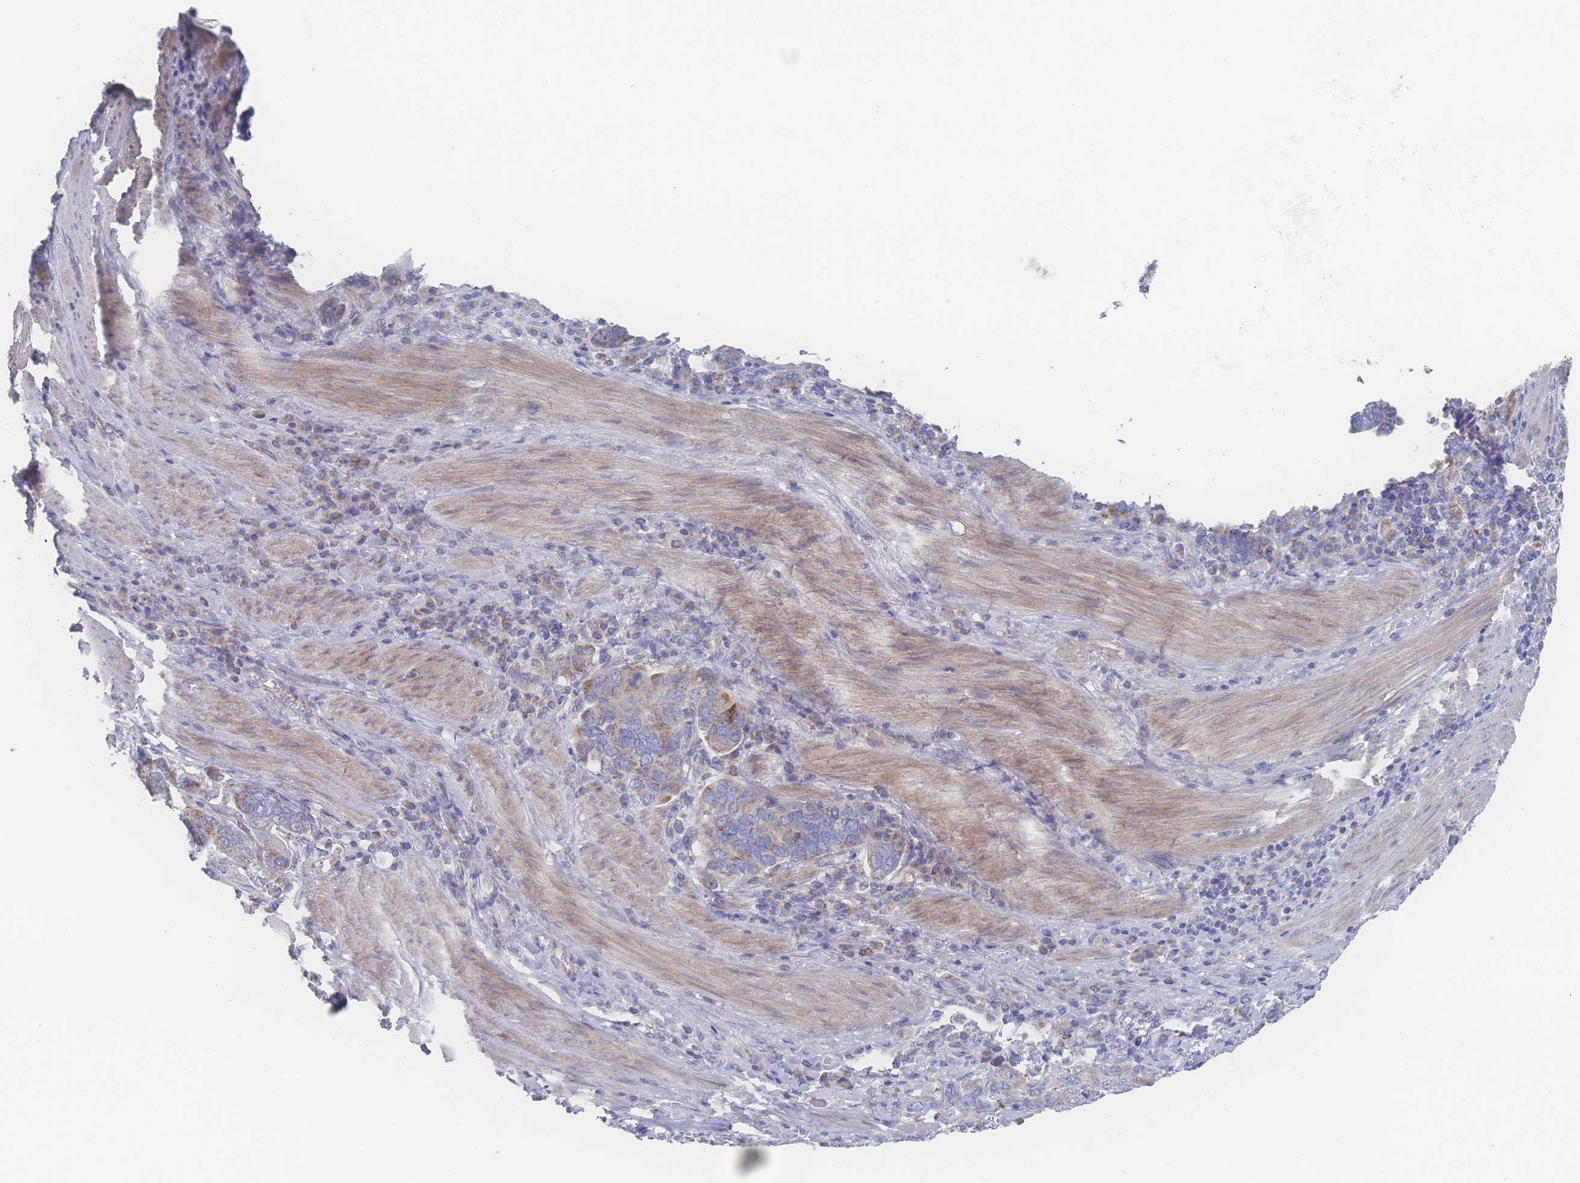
{"staining": {"intensity": "moderate", "quantity": "<25%", "location": "cytoplasmic/membranous"}, "tissue": "stomach cancer", "cell_type": "Tumor cells", "image_type": "cancer", "snomed": [{"axis": "morphology", "description": "Adenocarcinoma, NOS"}, {"axis": "topography", "description": "Stomach, upper"}, {"axis": "topography", "description": "Stomach"}], "caption": "Stomach adenocarcinoma was stained to show a protein in brown. There is low levels of moderate cytoplasmic/membranous staining in about <25% of tumor cells.", "gene": "SNPH", "patient": {"sex": "male", "age": 62}}